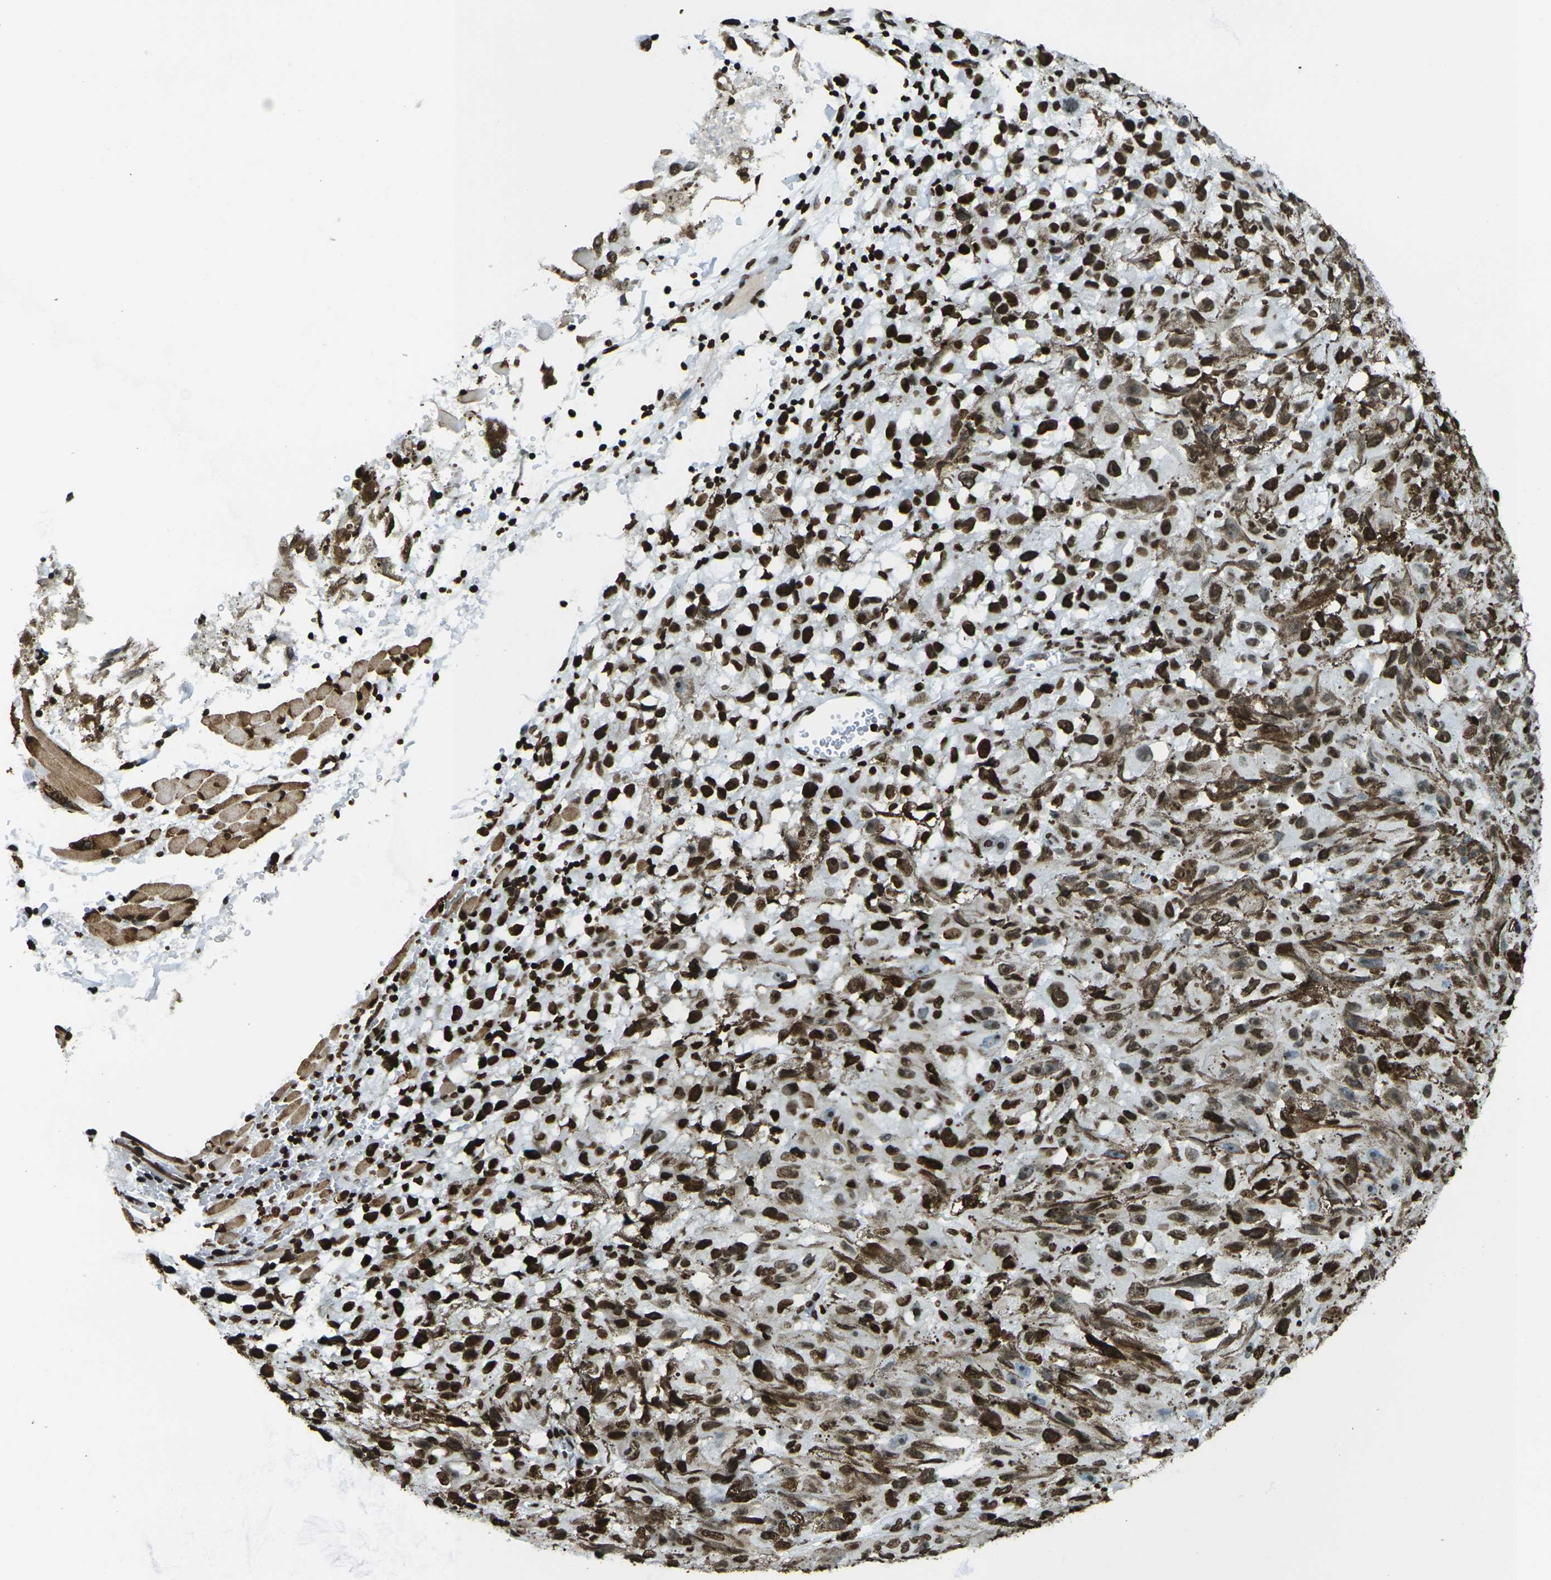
{"staining": {"intensity": "strong", "quantity": ">75%", "location": "nuclear"}, "tissue": "melanoma", "cell_type": "Tumor cells", "image_type": "cancer", "snomed": [{"axis": "morphology", "description": "Malignant melanoma, NOS"}, {"axis": "topography", "description": "Skin"}], "caption": "Melanoma tissue demonstrates strong nuclear positivity in about >75% of tumor cells (DAB IHC, brown staining for protein, blue staining for nuclei).", "gene": "H1-2", "patient": {"sex": "female", "age": 104}}